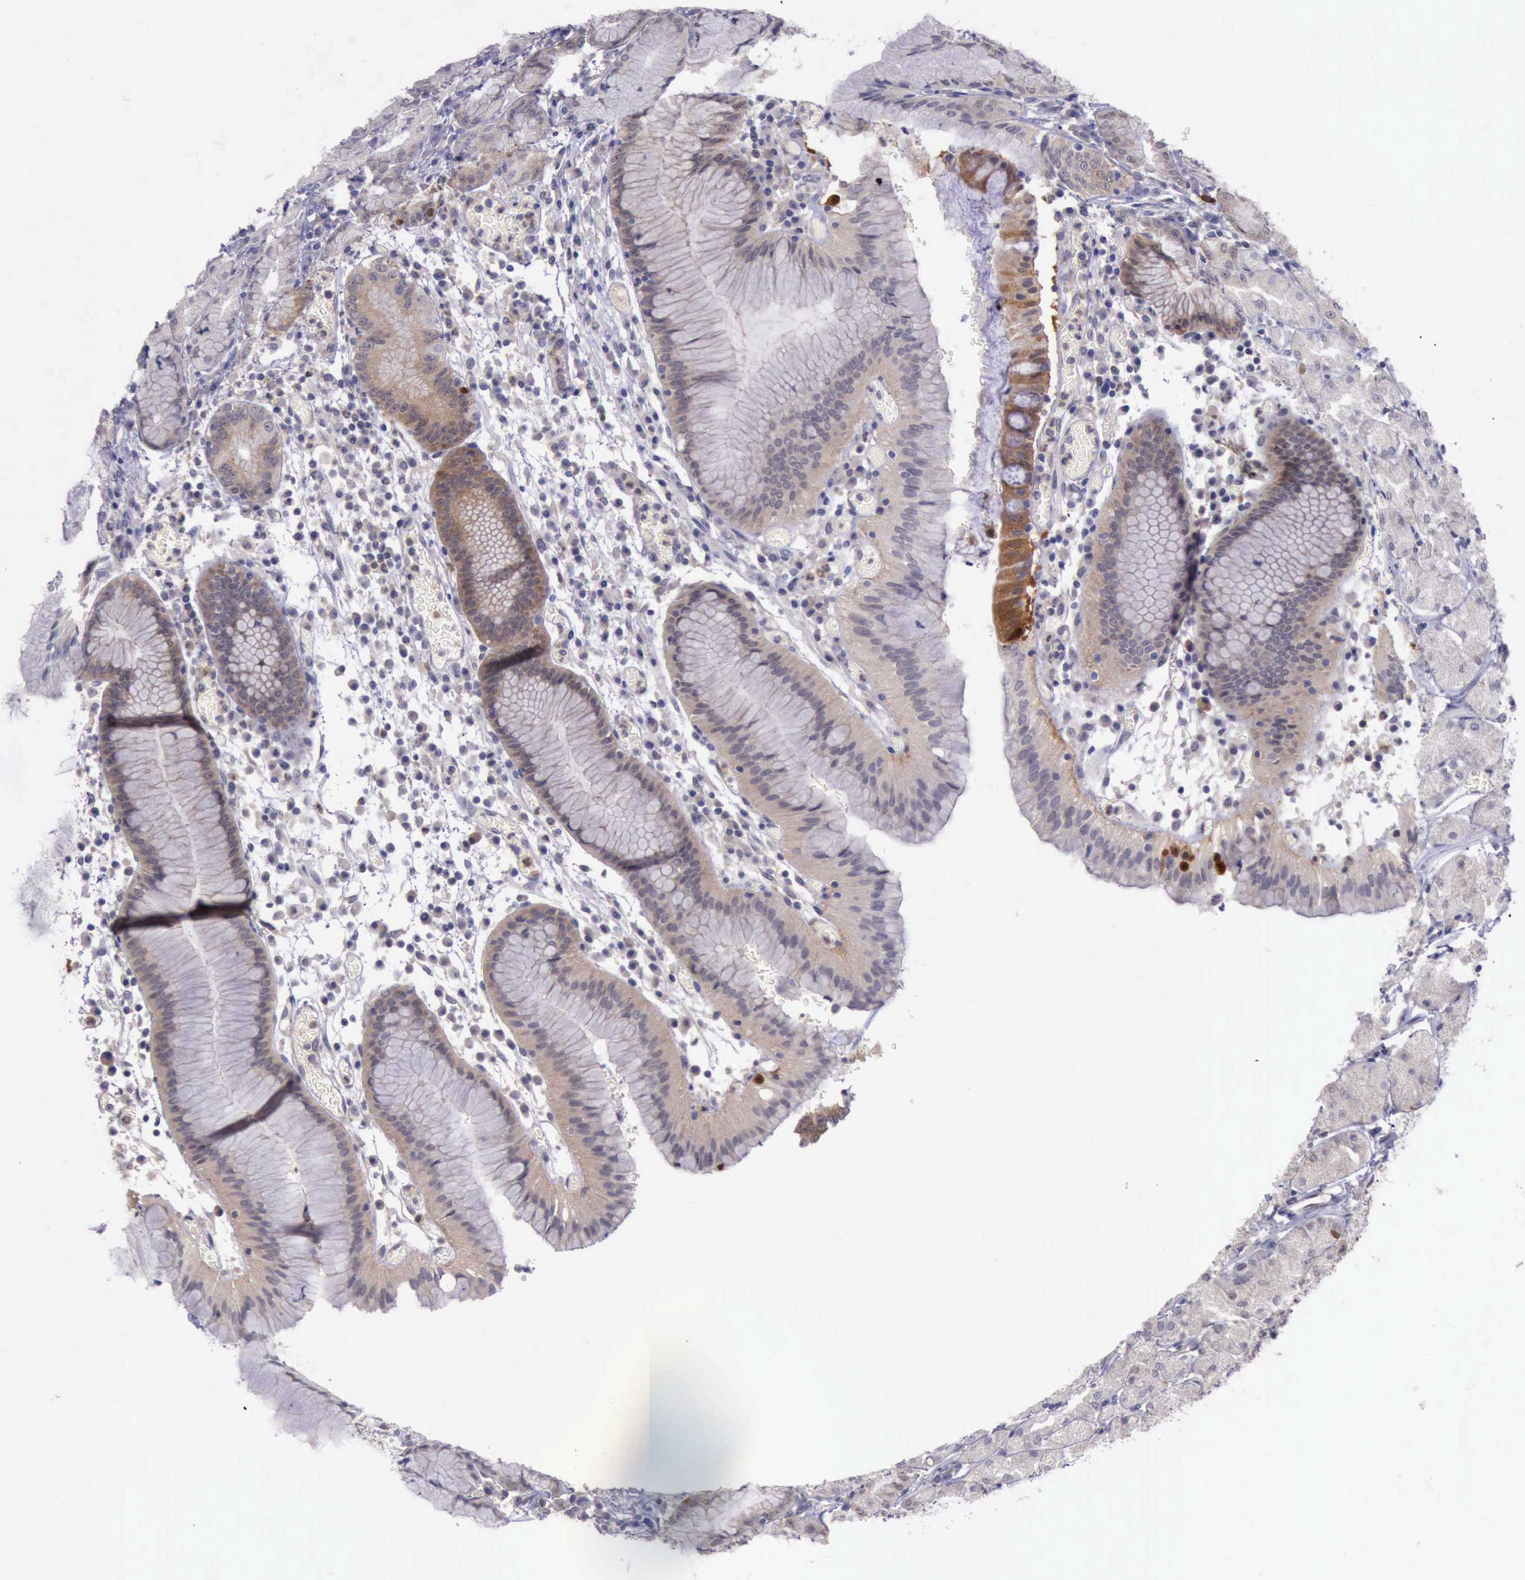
{"staining": {"intensity": "weak", "quantity": ">75%", "location": "cytoplasmic/membranous"}, "tissue": "stomach", "cell_type": "Glandular cells", "image_type": "normal", "snomed": [{"axis": "morphology", "description": "Normal tissue, NOS"}, {"axis": "topography", "description": "Stomach, lower"}], "caption": "Protein analysis of benign stomach reveals weak cytoplasmic/membranous expression in approximately >75% of glandular cells. (IHC, brightfield microscopy, high magnification).", "gene": "PLEK2", "patient": {"sex": "female", "age": 73}}